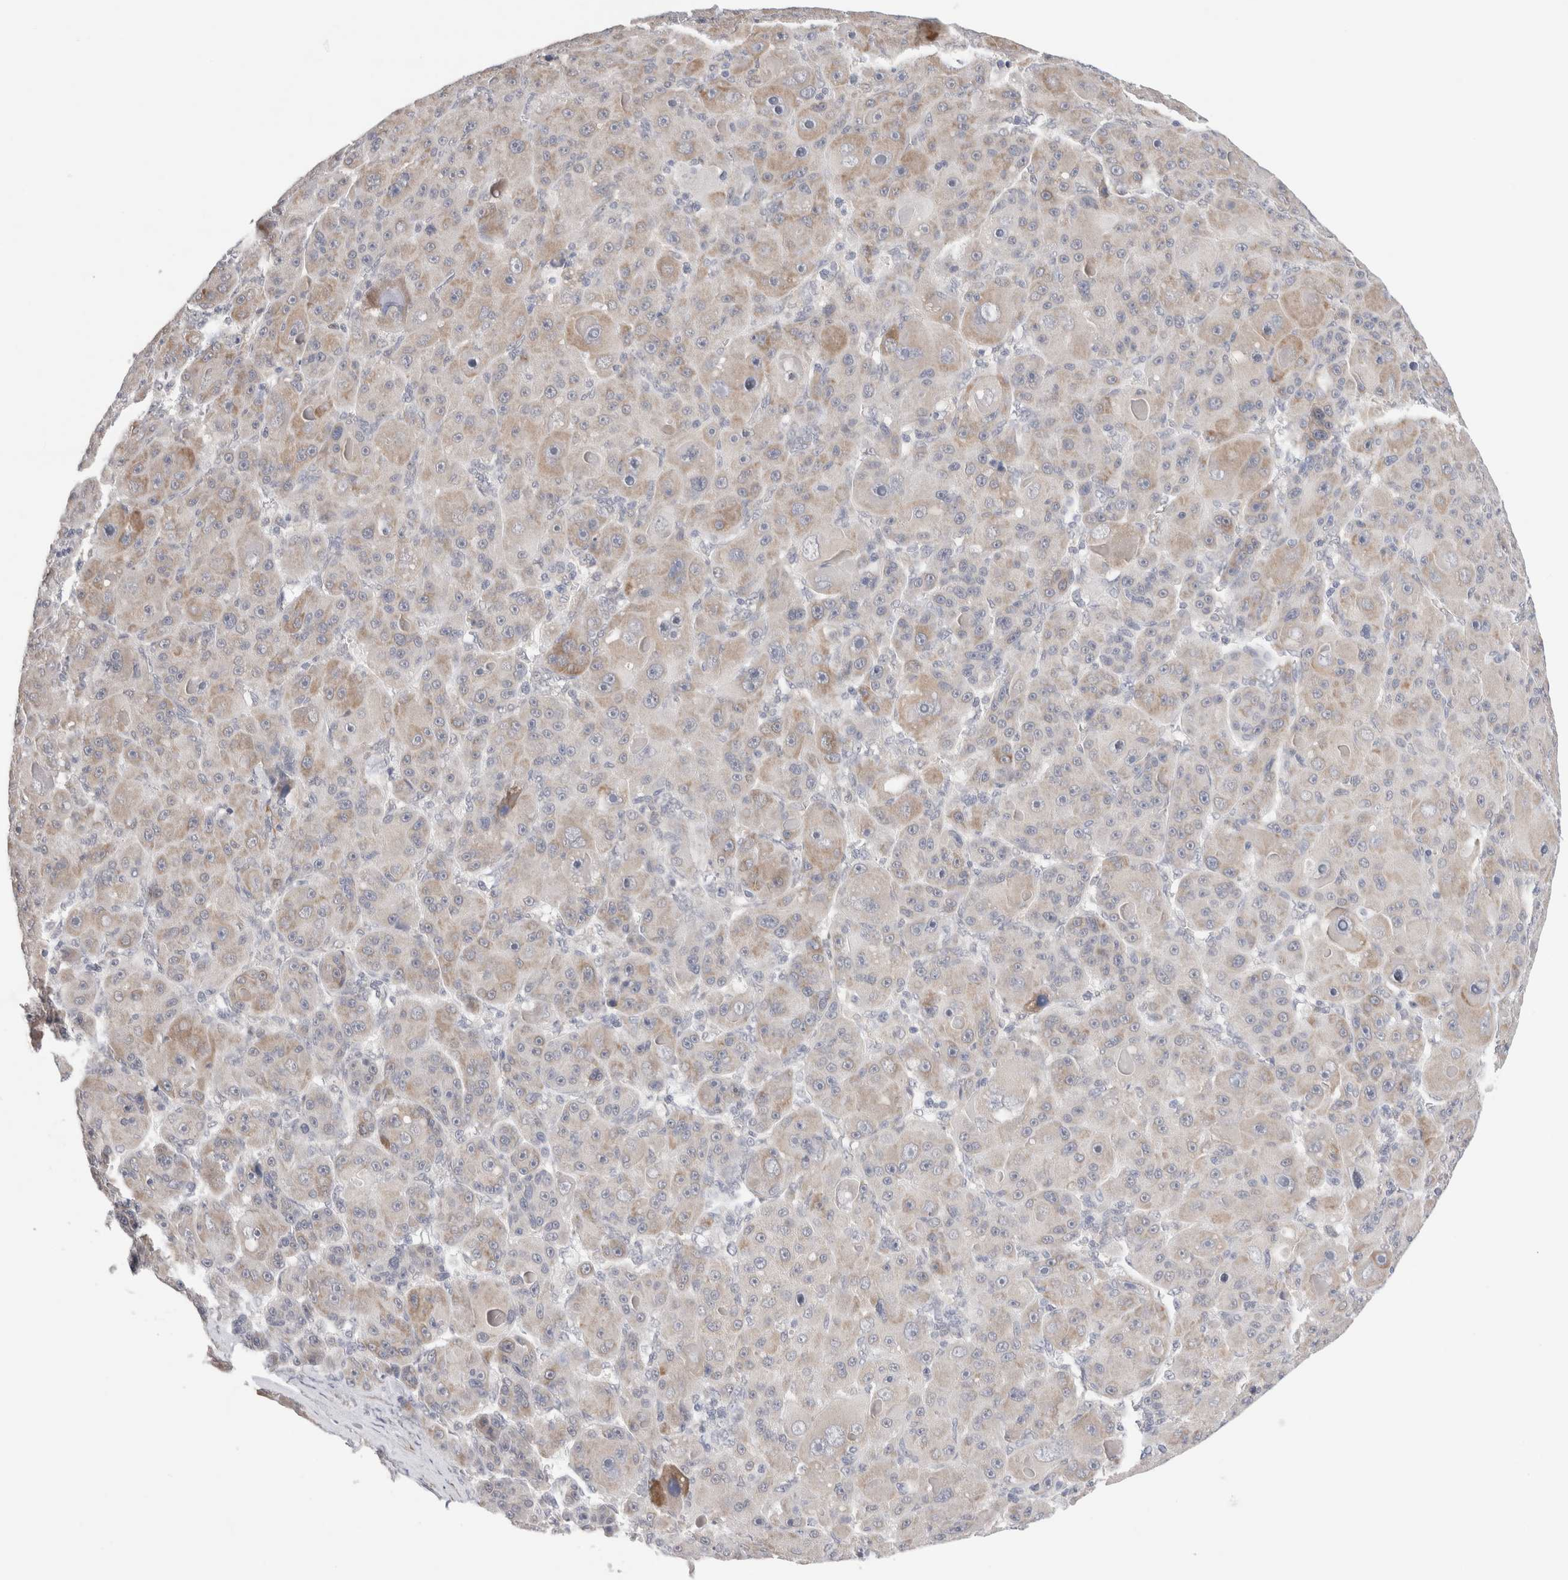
{"staining": {"intensity": "weak", "quantity": "25%-75%", "location": "cytoplasmic/membranous"}, "tissue": "liver cancer", "cell_type": "Tumor cells", "image_type": "cancer", "snomed": [{"axis": "morphology", "description": "Carcinoma, Hepatocellular, NOS"}, {"axis": "topography", "description": "Liver"}], "caption": "Protein expression analysis of hepatocellular carcinoma (liver) exhibits weak cytoplasmic/membranous positivity in approximately 25%-75% of tumor cells.", "gene": "HDLBP", "patient": {"sex": "male", "age": 76}}